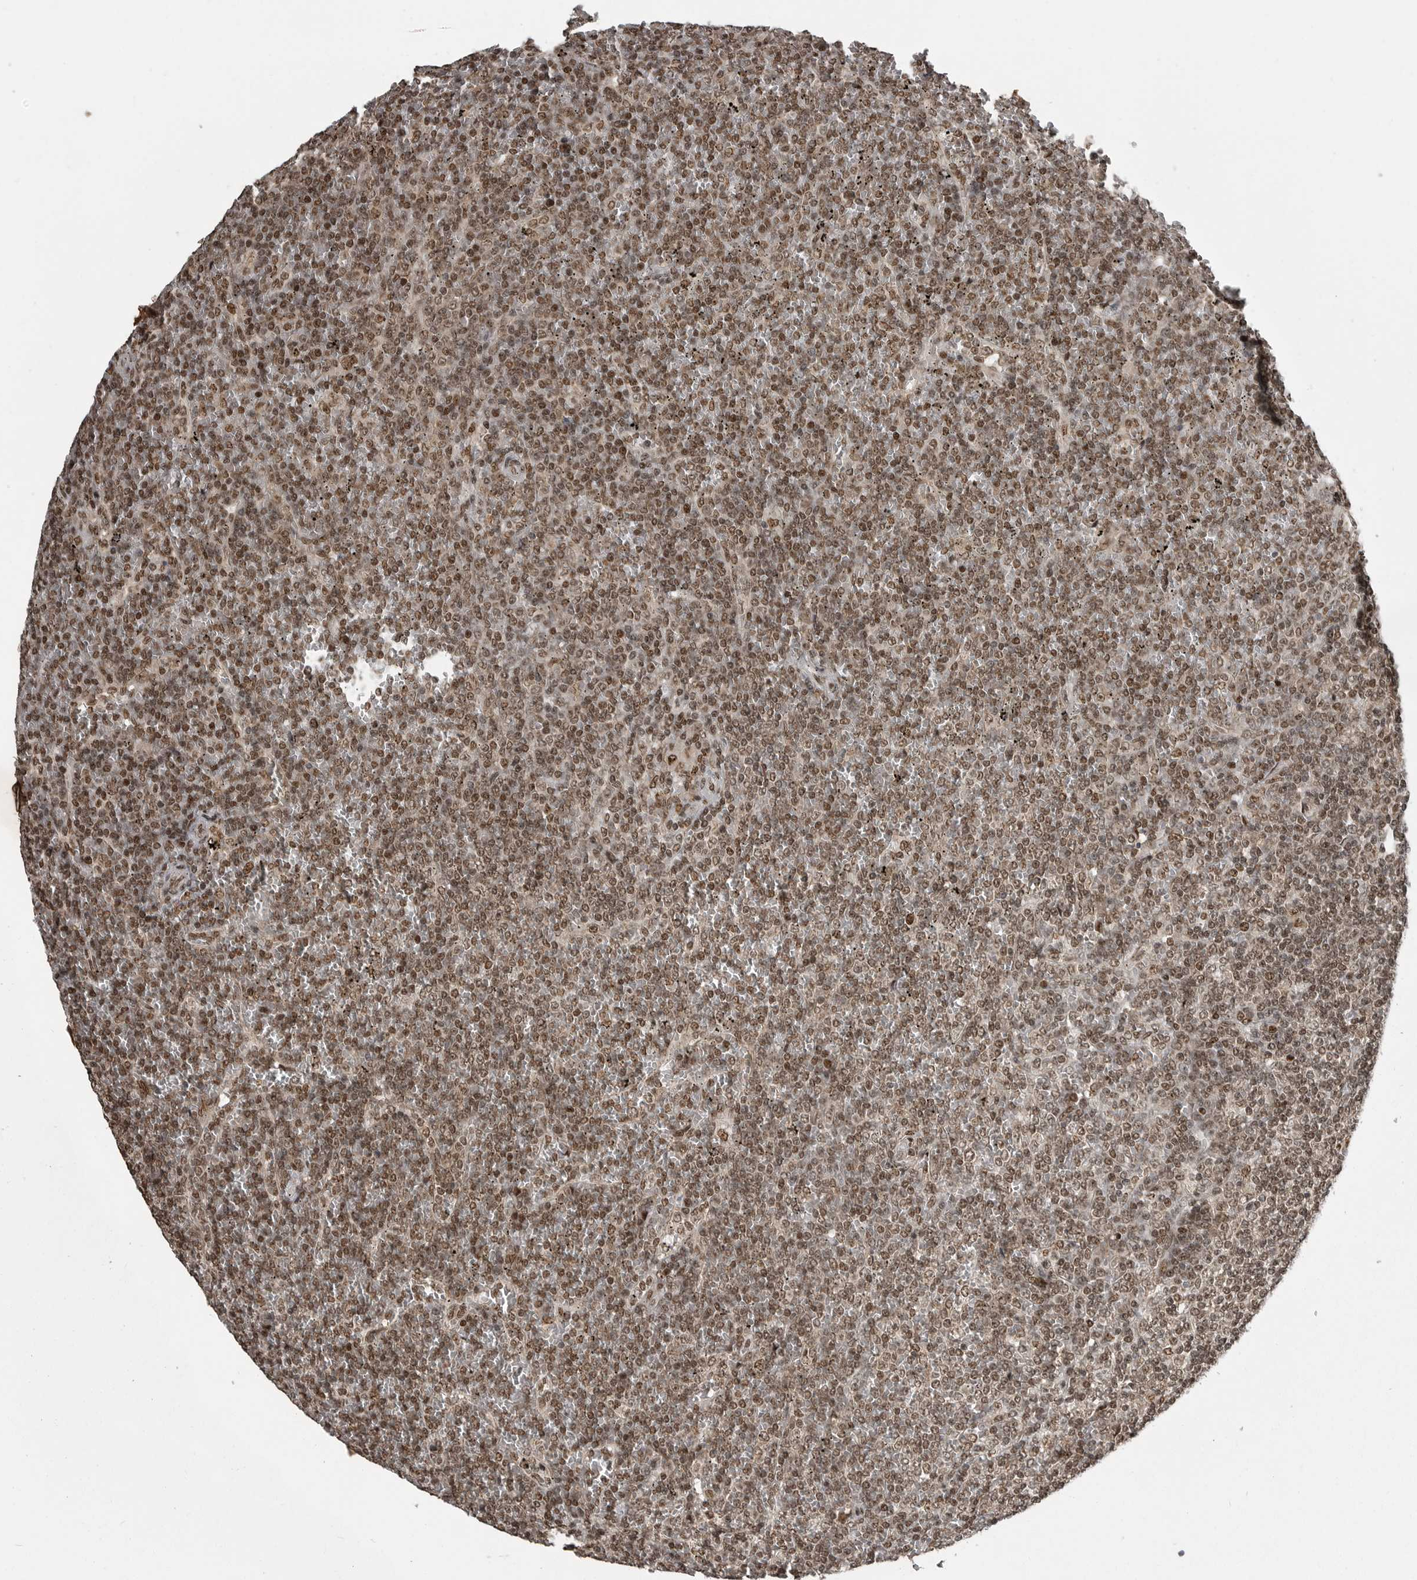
{"staining": {"intensity": "moderate", "quantity": ">75%", "location": "nuclear"}, "tissue": "lymphoma", "cell_type": "Tumor cells", "image_type": "cancer", "snomed": [{"axis": "morphology", "description": "Malignant lymphoma, non-Hodgkin's type, Low grade"}, {"axis": "topography", "description": "Spleen"}], "caption": "Low-grade malignant lymphoma, non-Hodgkin's type stained for a protein exhibits moderate nuclear positivity in tumor cells.", "gene": "YAF2", "patient": {"sex": "female", "age": 19}}